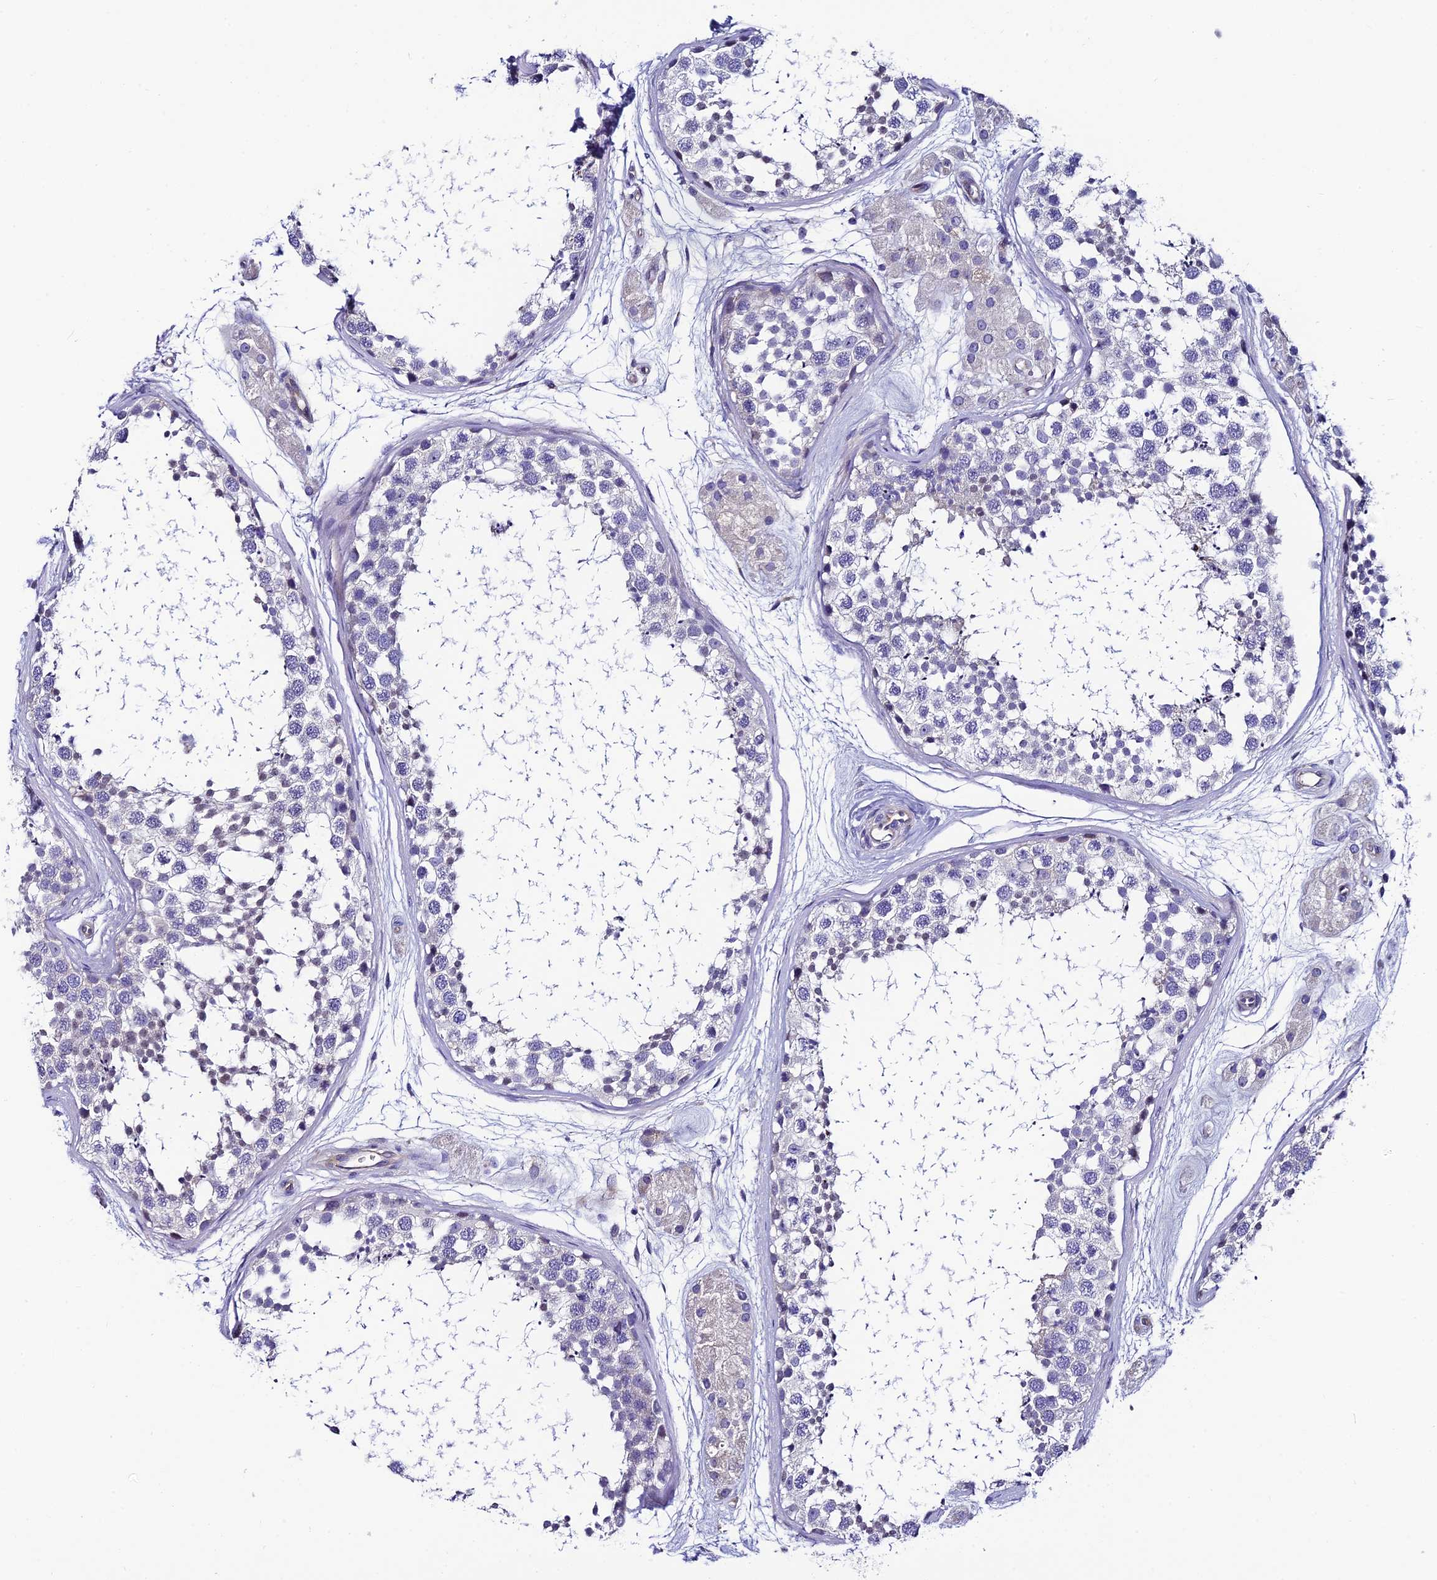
{"staining": {"intensity": "negative", "quantity": "none", "location": "none"}, "tissue": "testis", "cell_type": "Cells in seminiferous ducts", "image_type": "normal", "snomed": [{"axis": "morphology", "description": "Normal tissue, NOS"}, {"axis": "topography", "description": "Testis"}], "caption": "Unremarkable testis was stained to show a protein in brown. There is no significant expression in cells in seminiferous ducts.", "gene": "MACIR", "patient": {"sex": "male", "age": 56}}